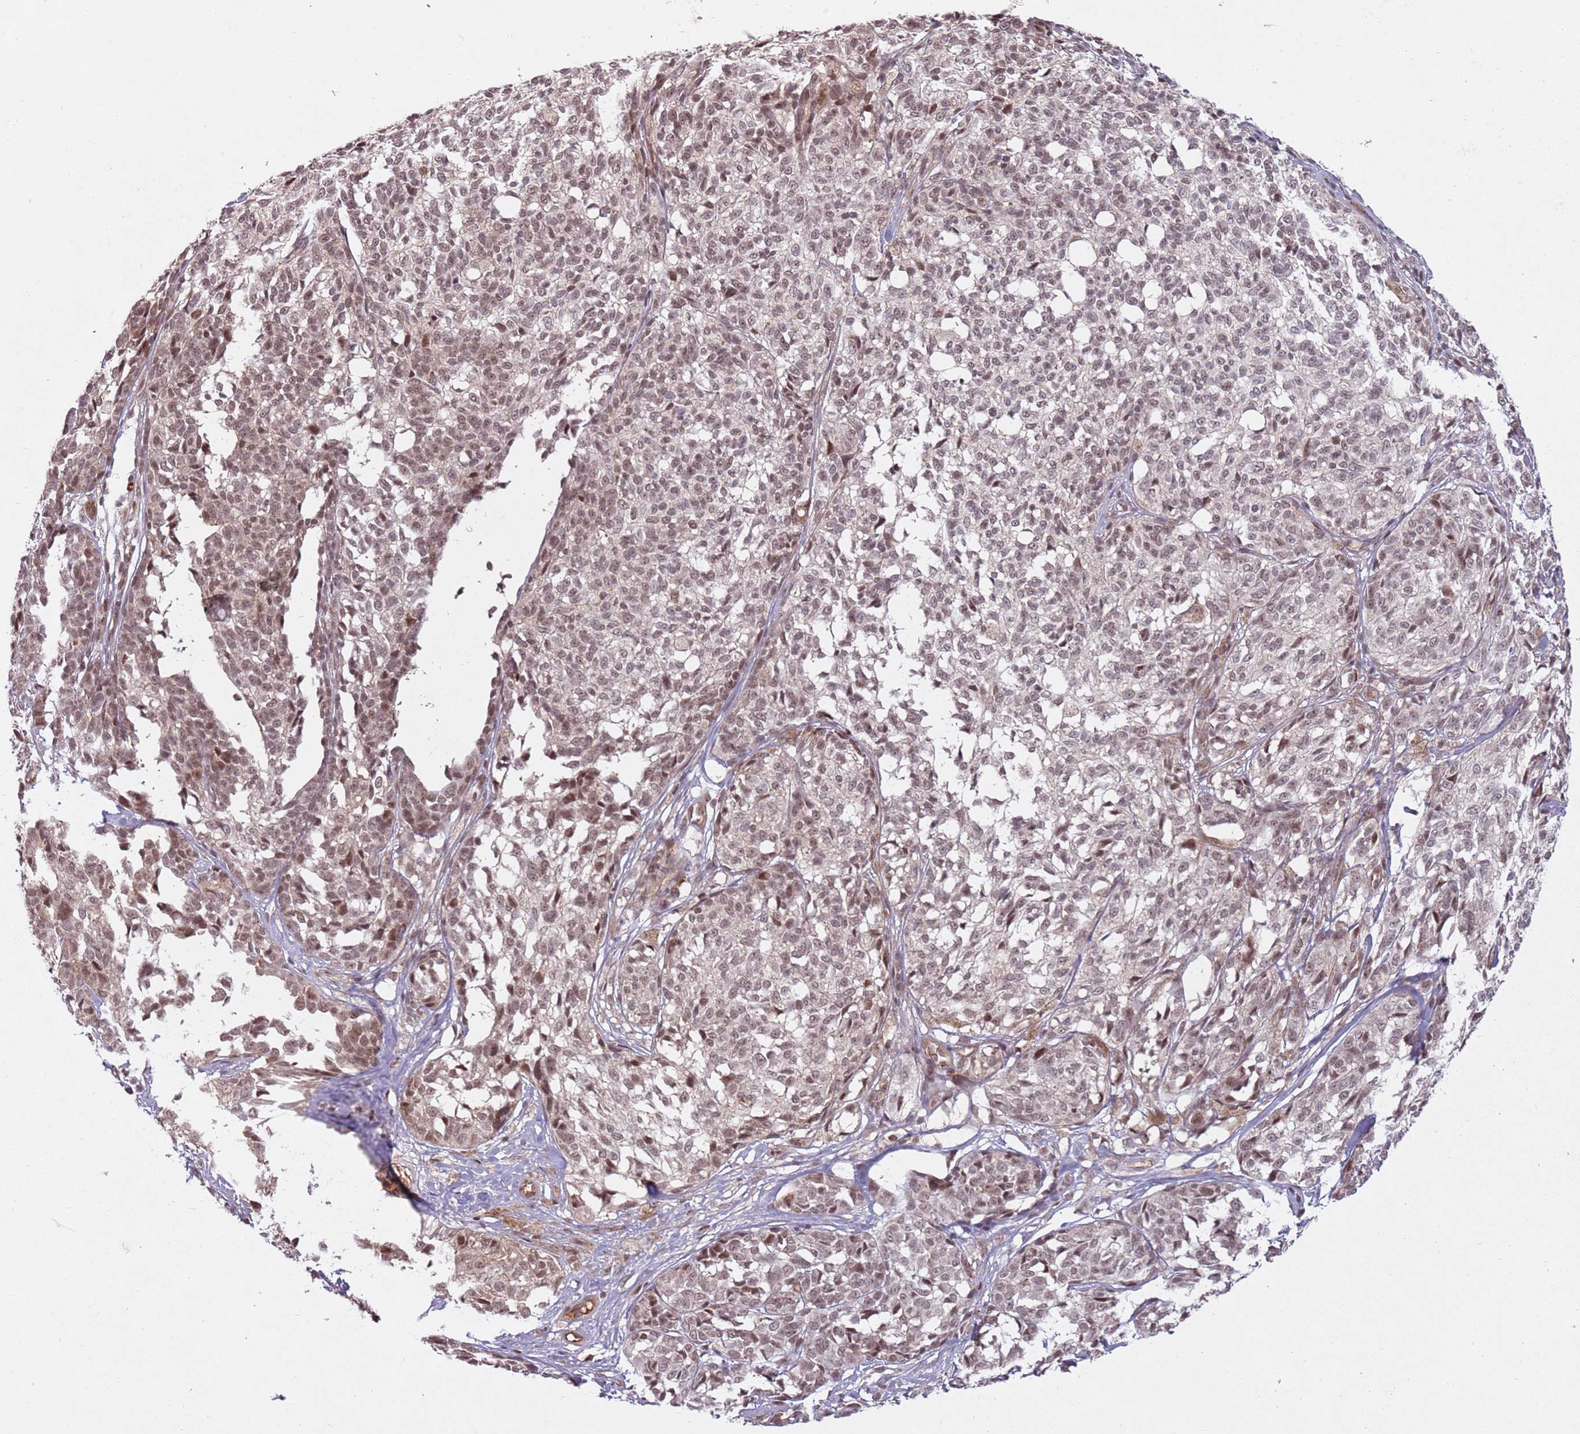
{"staining": {"intensity": "weak", "quantity": ">75%", "location": "nuclear"}, "tissue": "melanoma", "cell_type": "Tumor cells", "image_type": "cancer", "snomed": [{"axis": "morphology", "description": "Malignant melanoma, NOS"}, {"axis": "topography", "description": "Skin of upper extremity"}], "caption": "Malignant melanoma tissue shows weak nuclear positivity in about >75% of tumor cells, visualized by immunohistochemistry. (DAB (3,3'-diaminobenzidine) = brown stain, brightfield microscopy at high magnification).", "gene": "SUDS3", "patient": {"sex": "male", "age": 40}}